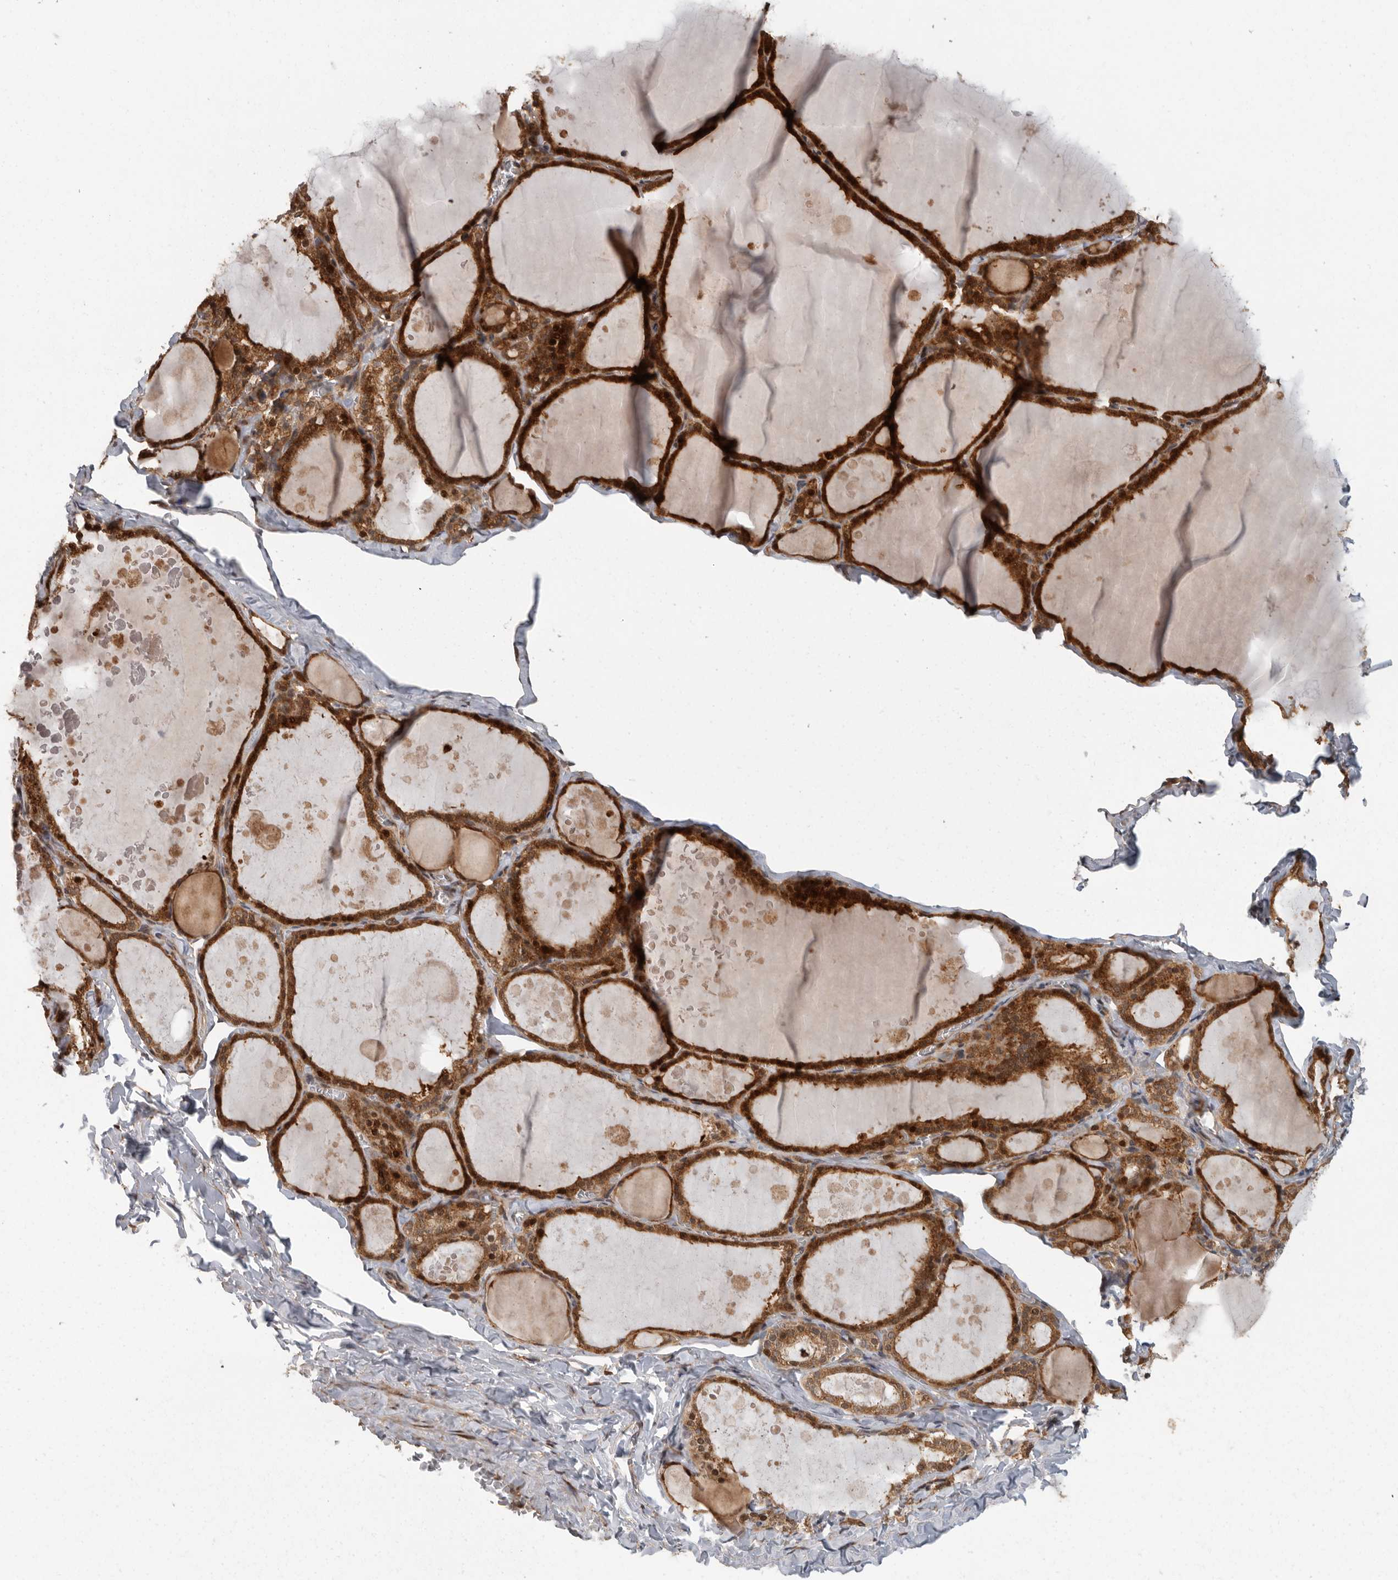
{"staining": {"intensity": "moderate", "quantity": ">75%", "location": "cytoplasmic/membranous"}, "tissue": "thyroid gland", "cell_type": "Glandular cells", "image_type": "normal", "snomed": [{"axis": "morphology", "description": "Normal tissue, NOS"}, {"axis": "topography", "description": "Thyroid gland"}], "caption": "Moderate cytoplasmic/membranous positivity is seen in about >75% of glandular cells in benign thyroid gland. (DAB (3,3'-diaminobenzidine) IHC, brown staining for protein, blue staining for nuclei).", "gene": "SWT1", "patient": {"sex": "male", "age": 56}}